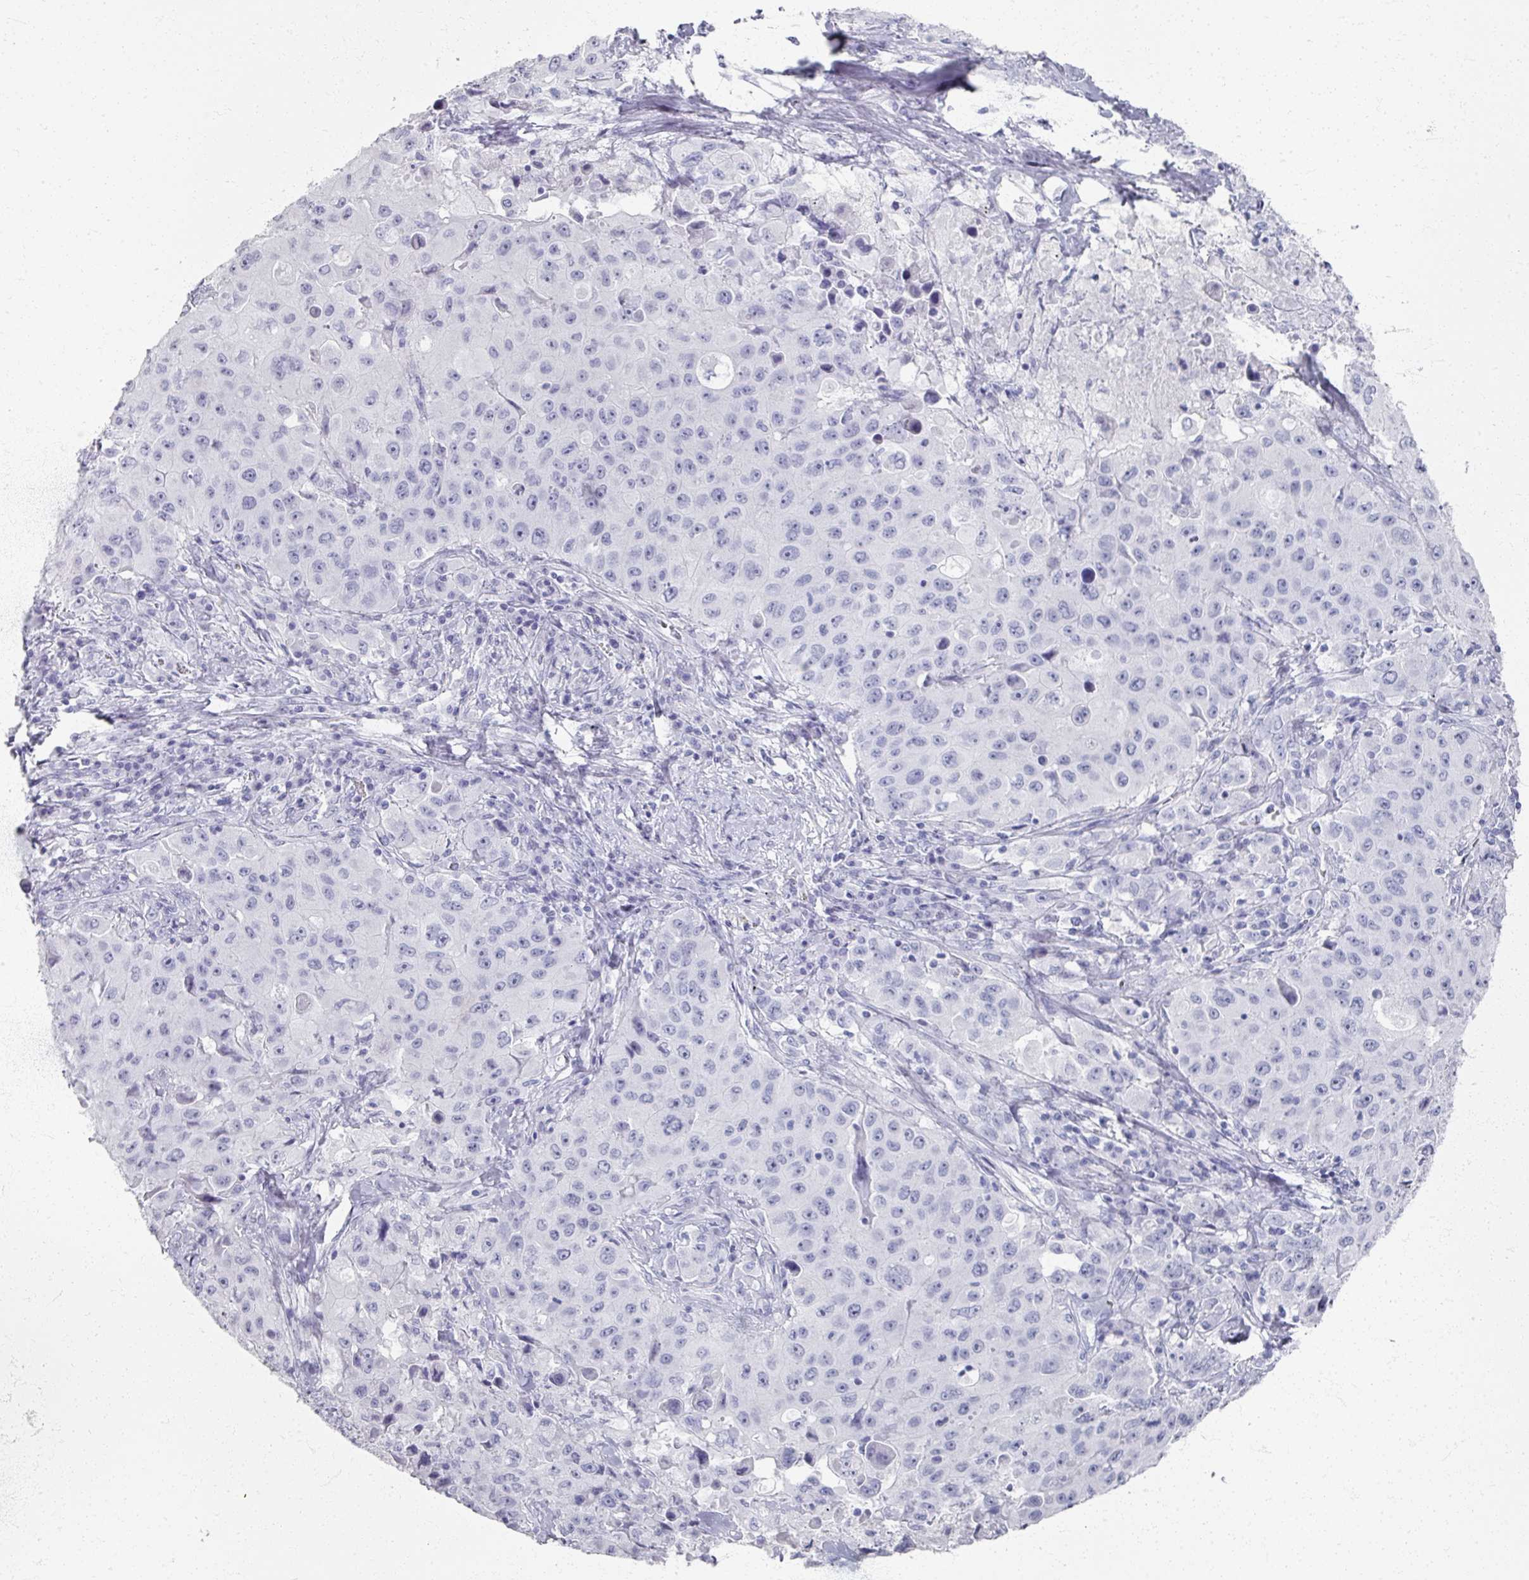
{"staining": {"intensity": "negative", "quantity": "none", "location": "none"}, "tissue": "lung cancer", "cell_type": "Tumor cells", "image_type": "cancer", "snomed": [{"axis": "morphology", "description": "Squamous cell carcinoma, NOS"}, {"axis": "topography", "description": "Lung"}], "caption": "This histopathology image is of squamous cell carcinoma (lung) stained with immunohistochemistry to label a protein in brown with the nuclei are counter-stained blue. There is no staining in tumor cells.", "gene": "PSKH1", "patient": {"sex": "male", "age": 63}}